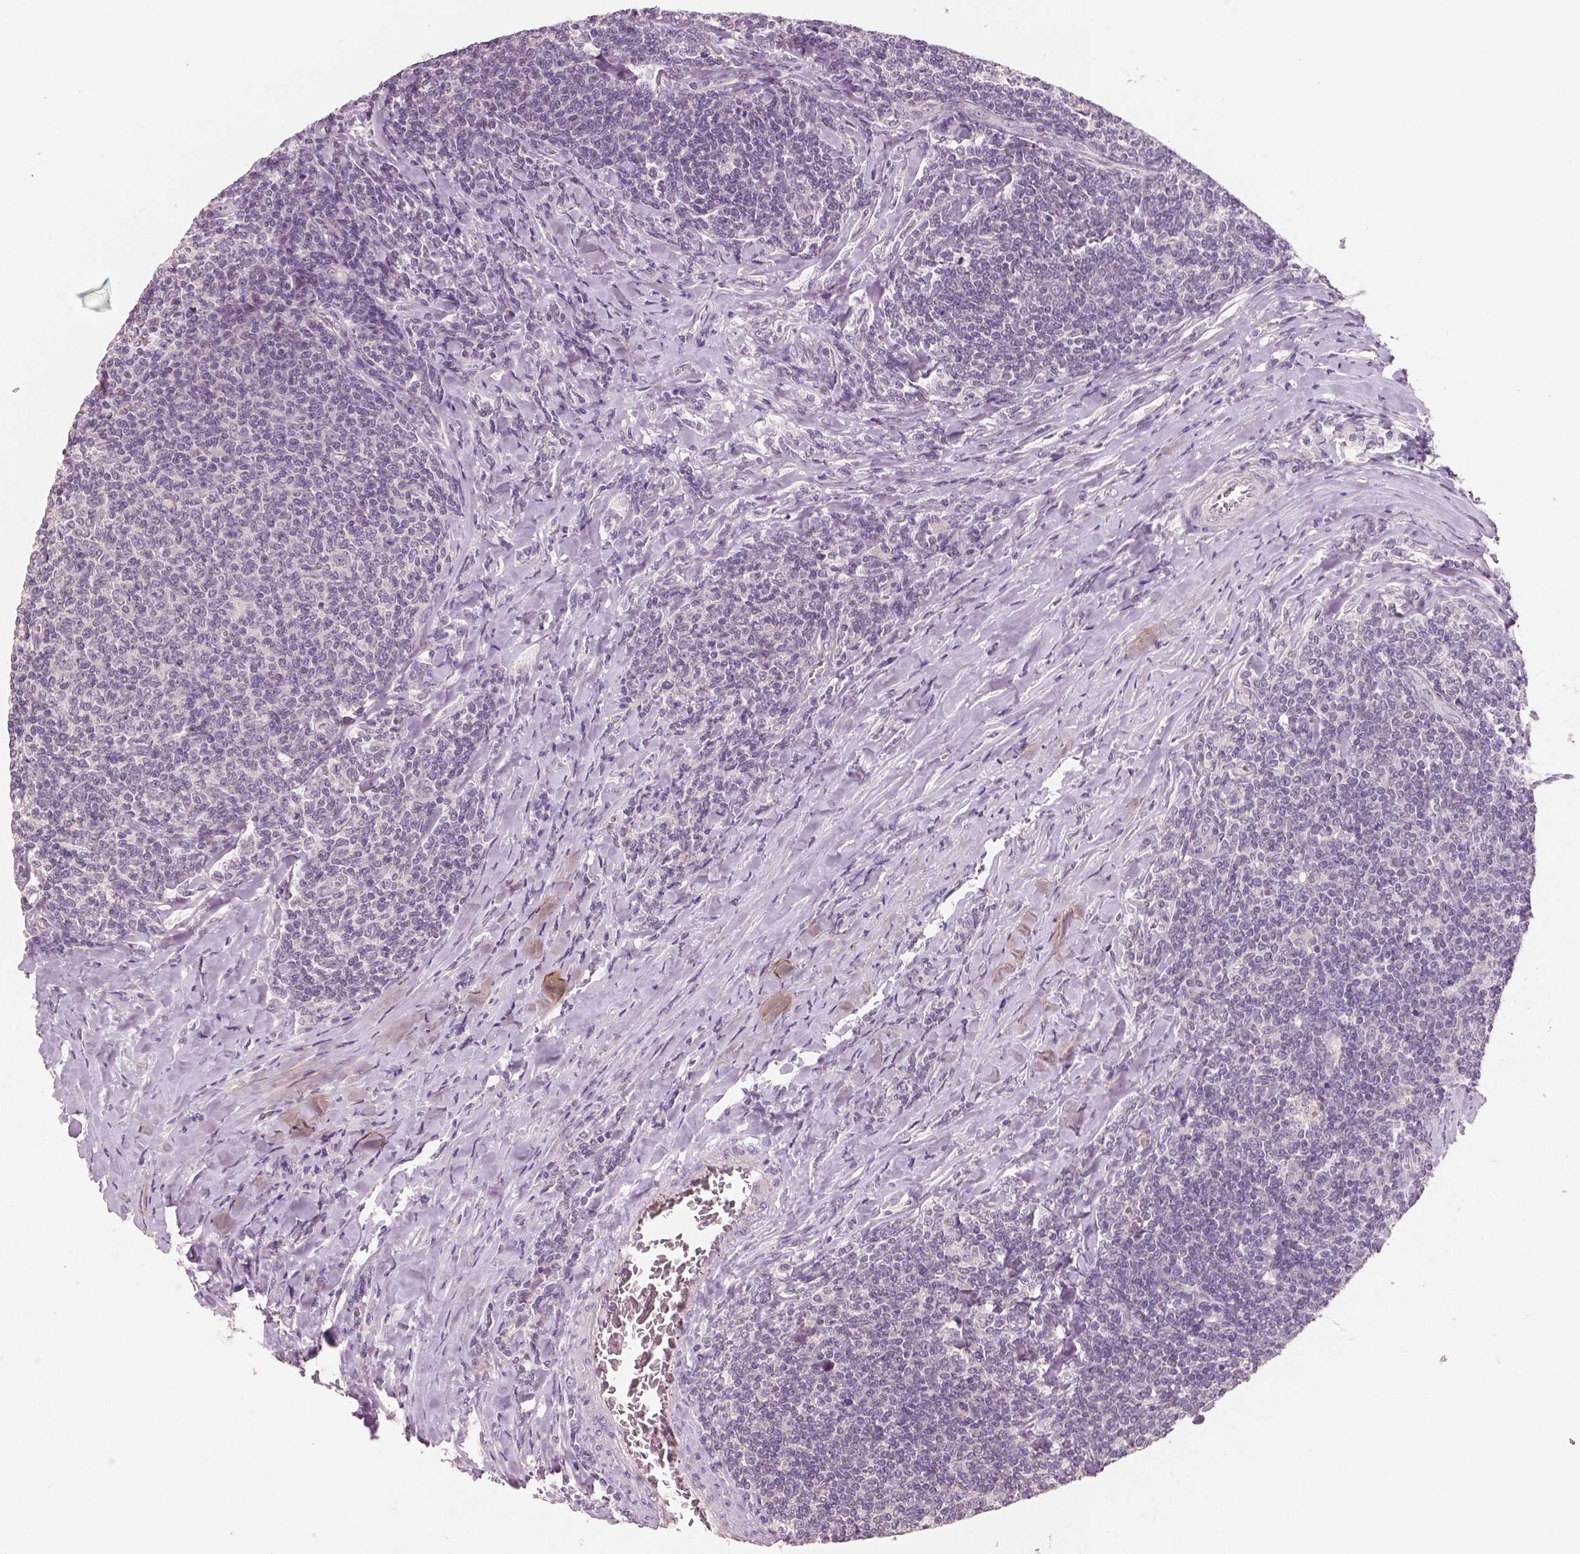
{"staining": {"intensity": "negative", "quantity": "none", "location": "none"}, "tissue": "lymphoma", "cell_type": "Tumor cells", "image_type": "cancer", "snomed": [{"axis": "morphology", "description": "Malignant lymphoma, non-Hodgkin's type, Low grade"}, {"axis": "topography", "description": "Lymph node"}], "caption": "The photomicrograph reveals no staining of tumor cells in low-grade malignant lymphoma, non-Hodgkin's type.", "gene": "RNASE7", "patient": {"sex": "male", "age": 52}}